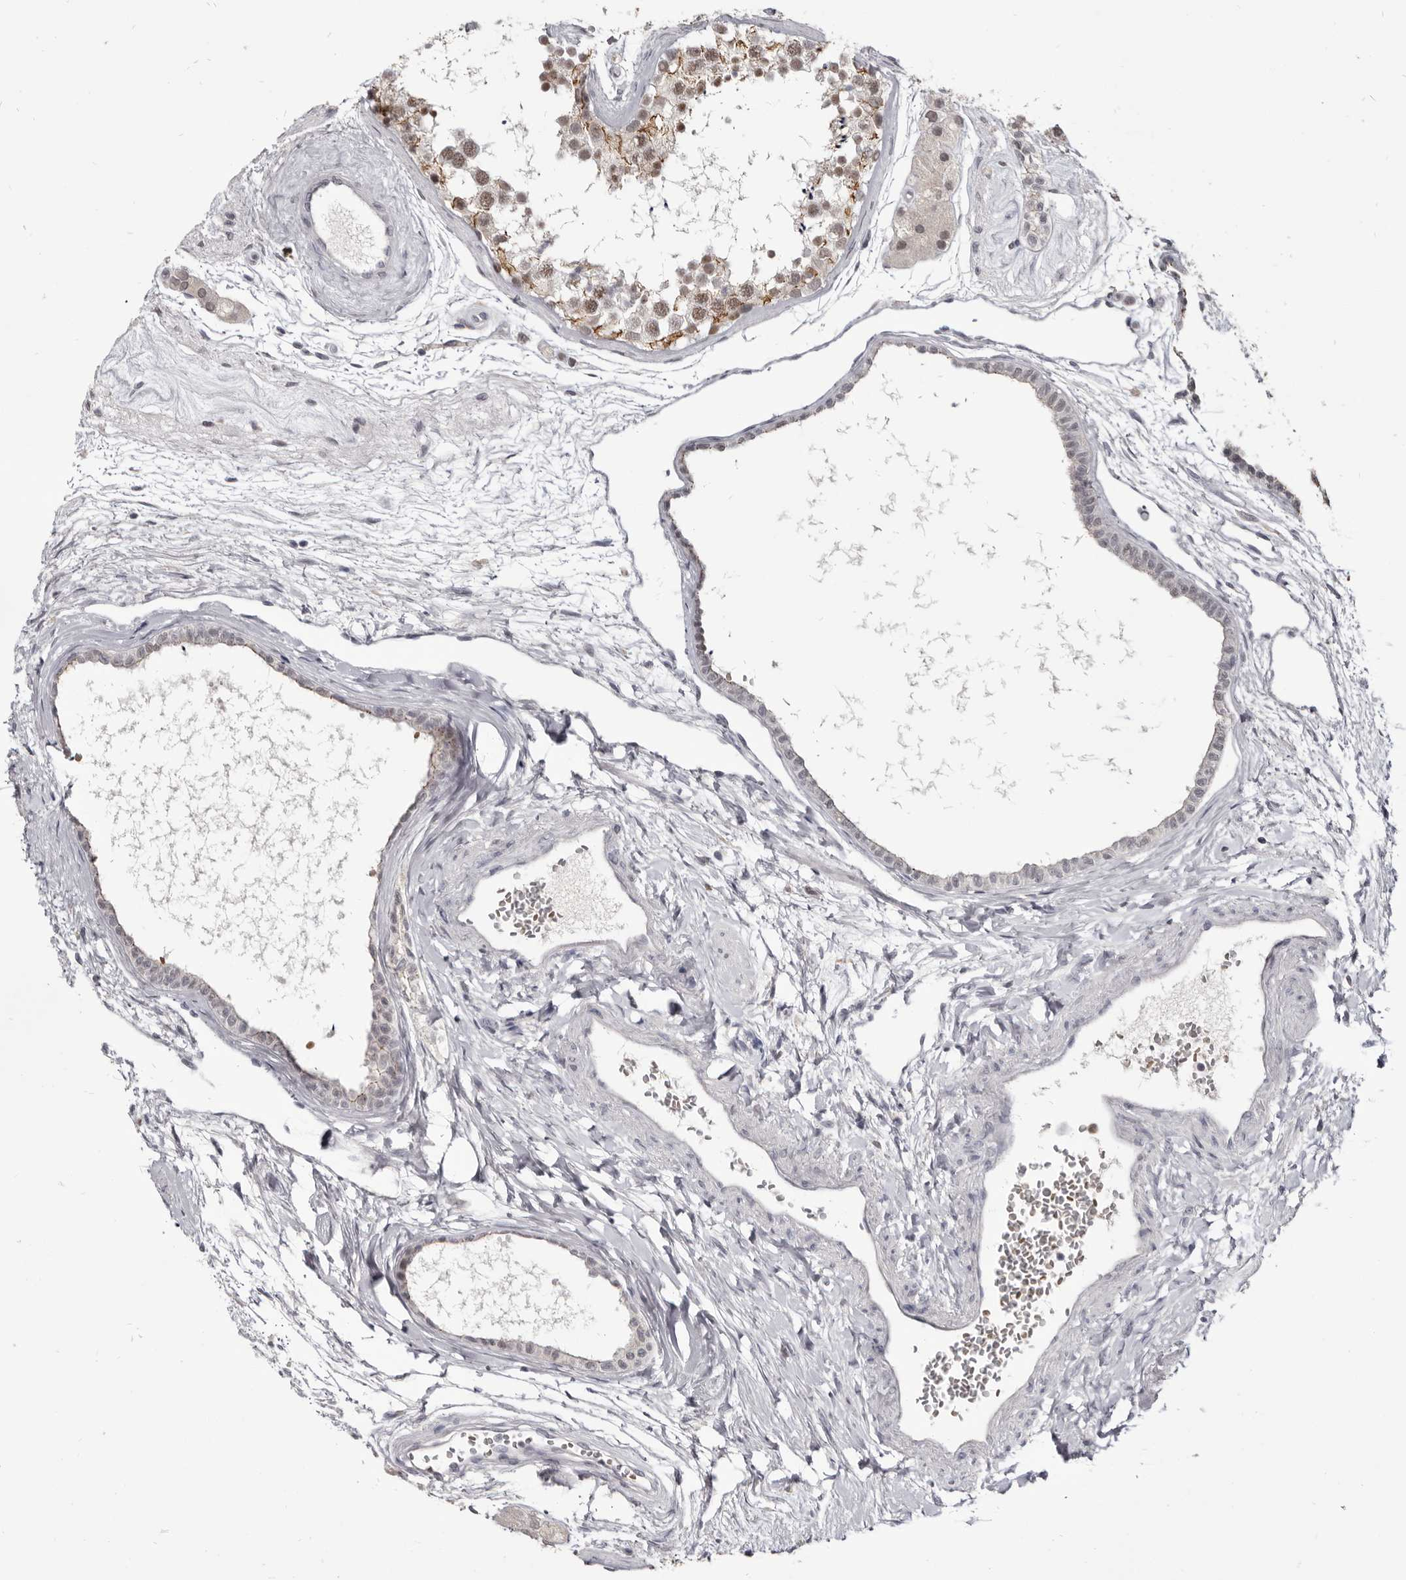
{"staining": {"intensity": "moderate", "quantity": "25%-75%", "location": "cytoplasmic/membranous,nuclear"}, "tissue": "testis", "cell_type": "Cells in seminiferous ducts", "image_type": "normal", "snomed": [{"axis": "morphology", "description": "Normal tissue, NOS"}, {"axis": "topography", "description": "Testis"}], "caption": "Protein analysis of benign testis reveals moderate cytoplasmic/membranous,nuclear positivity in approximately 25%-75% of cells in seminiferous ducts.", "gene": "CGN", "patient": {"sex": "male", "age": 56}}